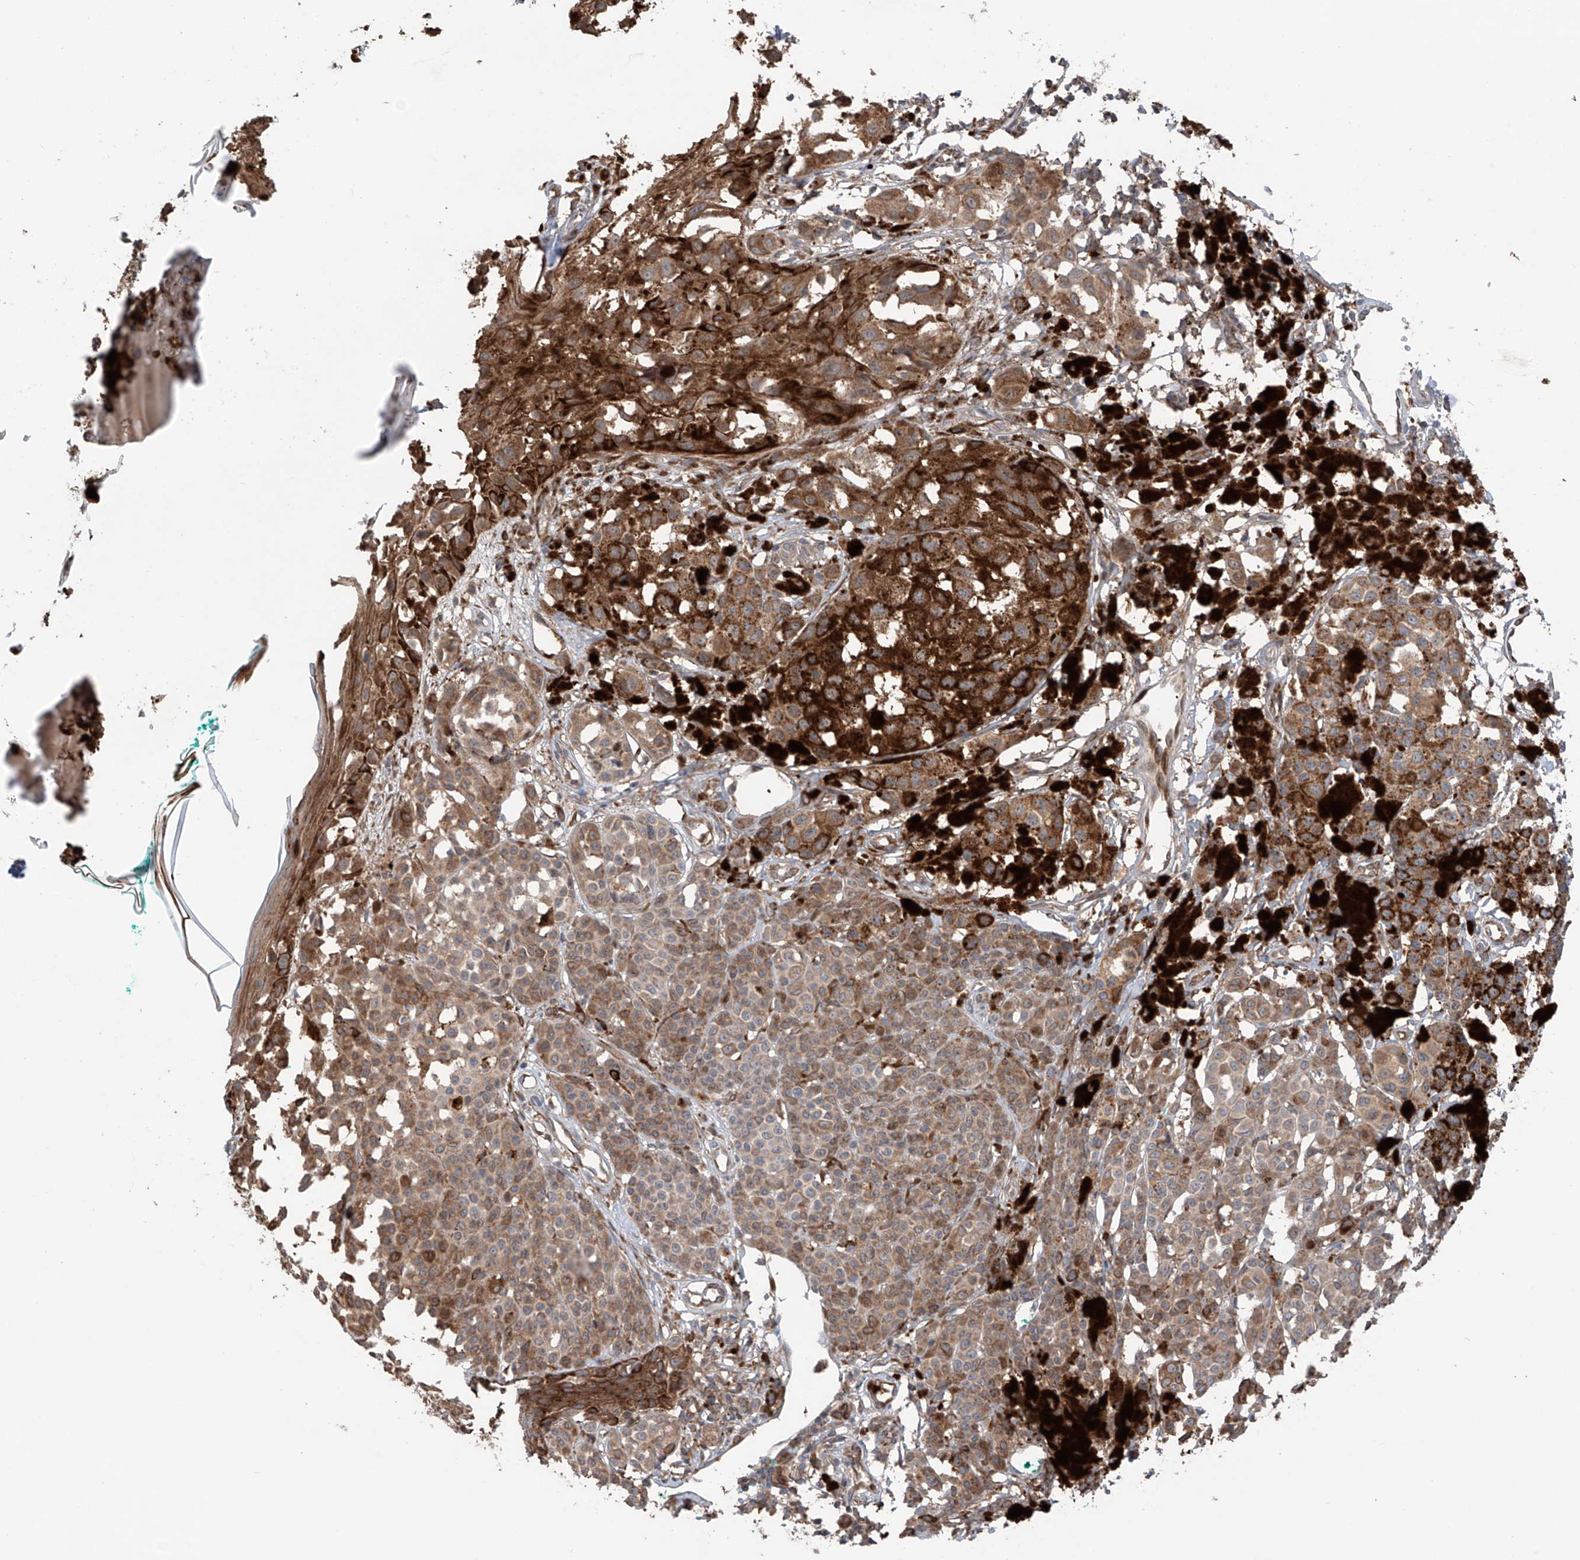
{"staining": {"intensity": "moderate", "quantity": ">75%", "location": "cytoplasmic/membranous"}, "tissue": "melanoma", "cell_type": "Tumor cells", "image_type": "cancer", "snomed": [{"axis": "morphology", "description": "Malignant melanoma, NOS"}, {"axis": "topography", "description": "Skin of leg"}], "caption": "Moderate cytoplasmic/membranous positivity is present in approximately >75% of tumor cells in malignant melanoma.", "gene": "SAMD3", "patient": {"sex": "female", "age": 72}}